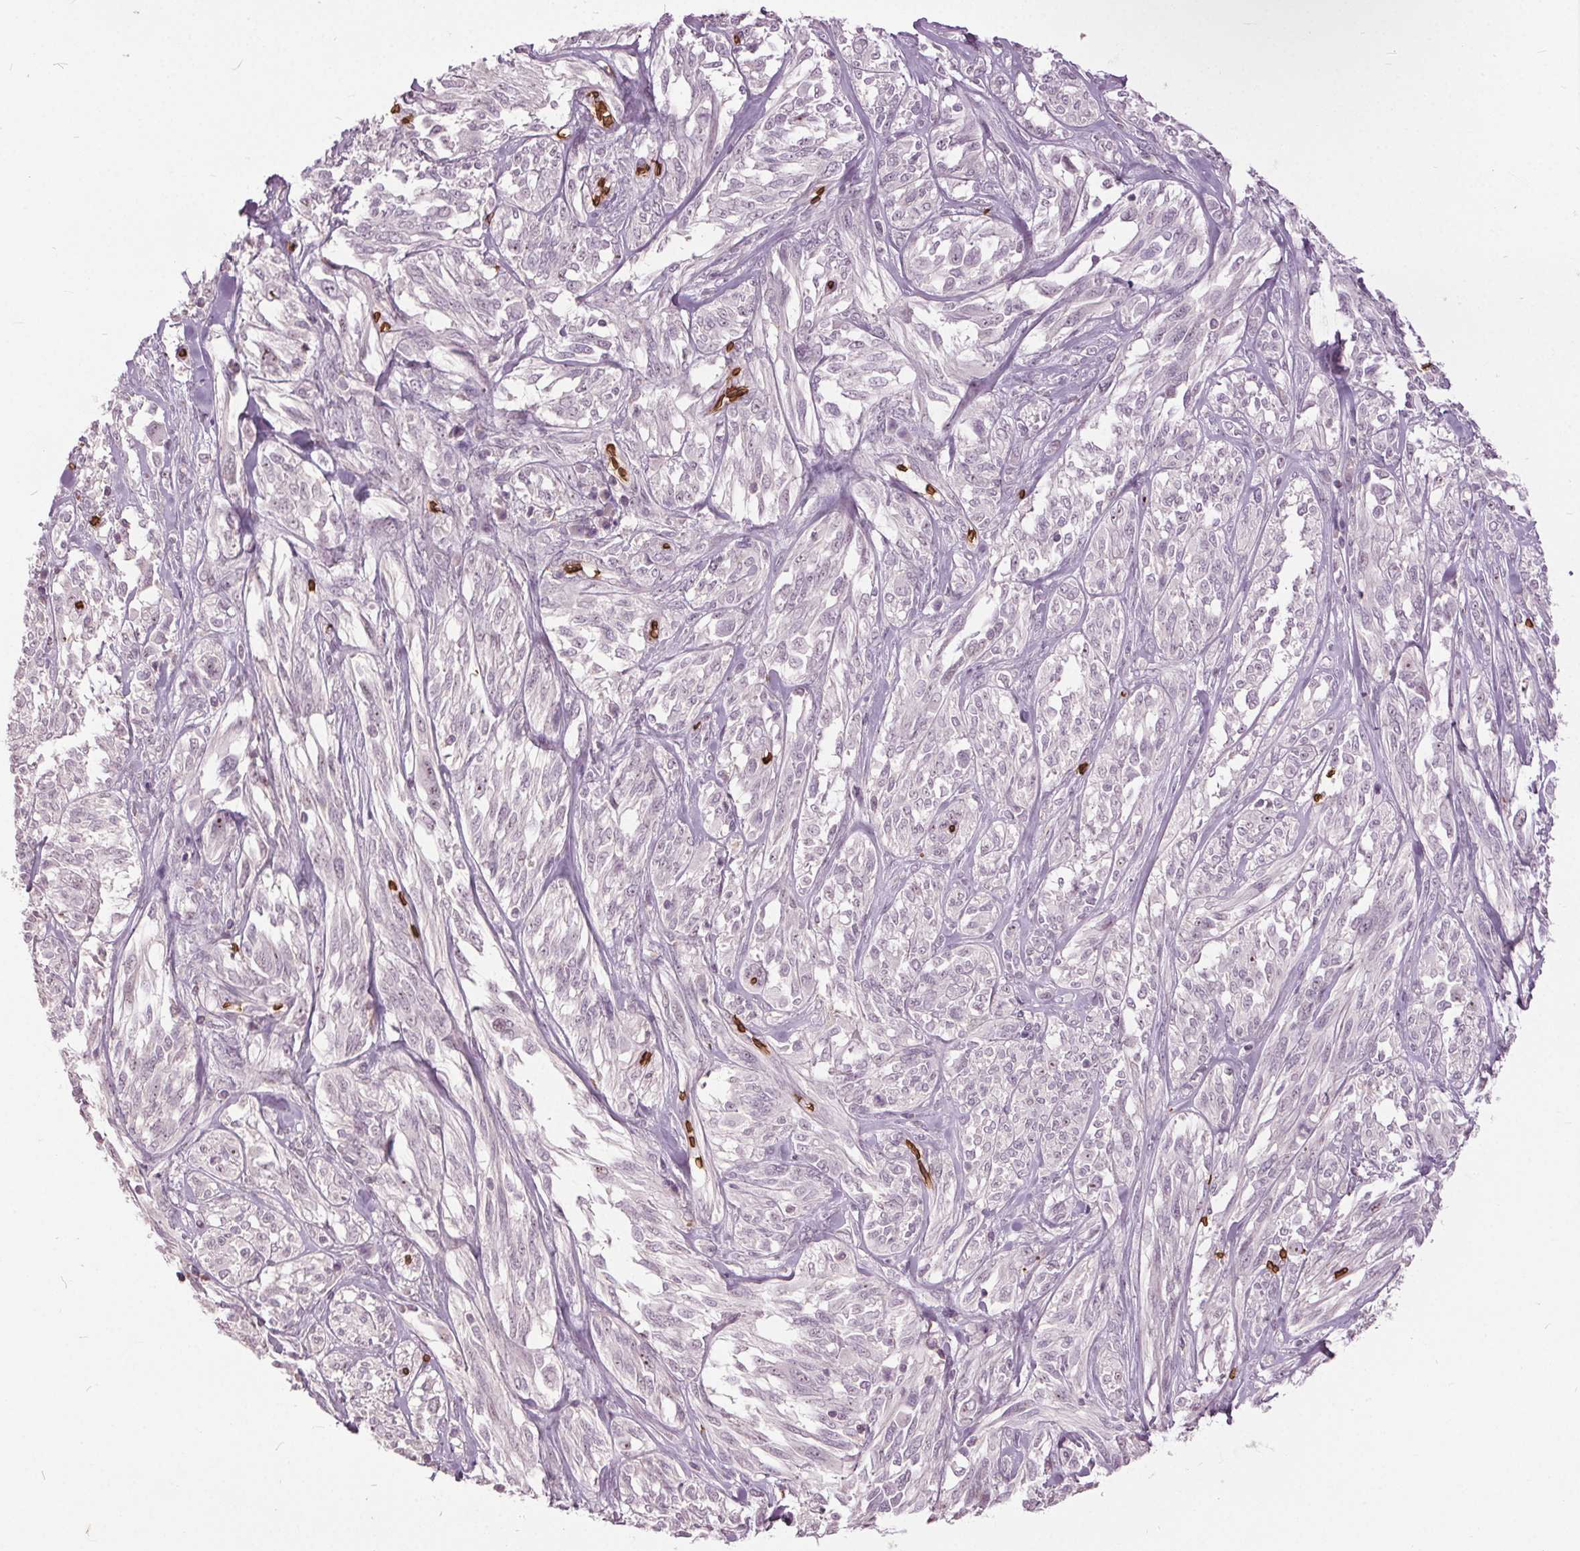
{"staining": {"intensity": "negative", "quantity": "none", "location": "none"}, "tissue": "melanoma", "cell_type": "Tumor cells", "image_type": "cancer", "snomed": [{"axis": "morphology", "description": "Malignant melanoma, NOS"}, {"axis": "topography", "description": "Skin"}], "caption": "Tumor cells show no significant protein expression in malignant melanoma.", "gene": "SLC4A1", "patient": {"sex": "female", "age": 91}}